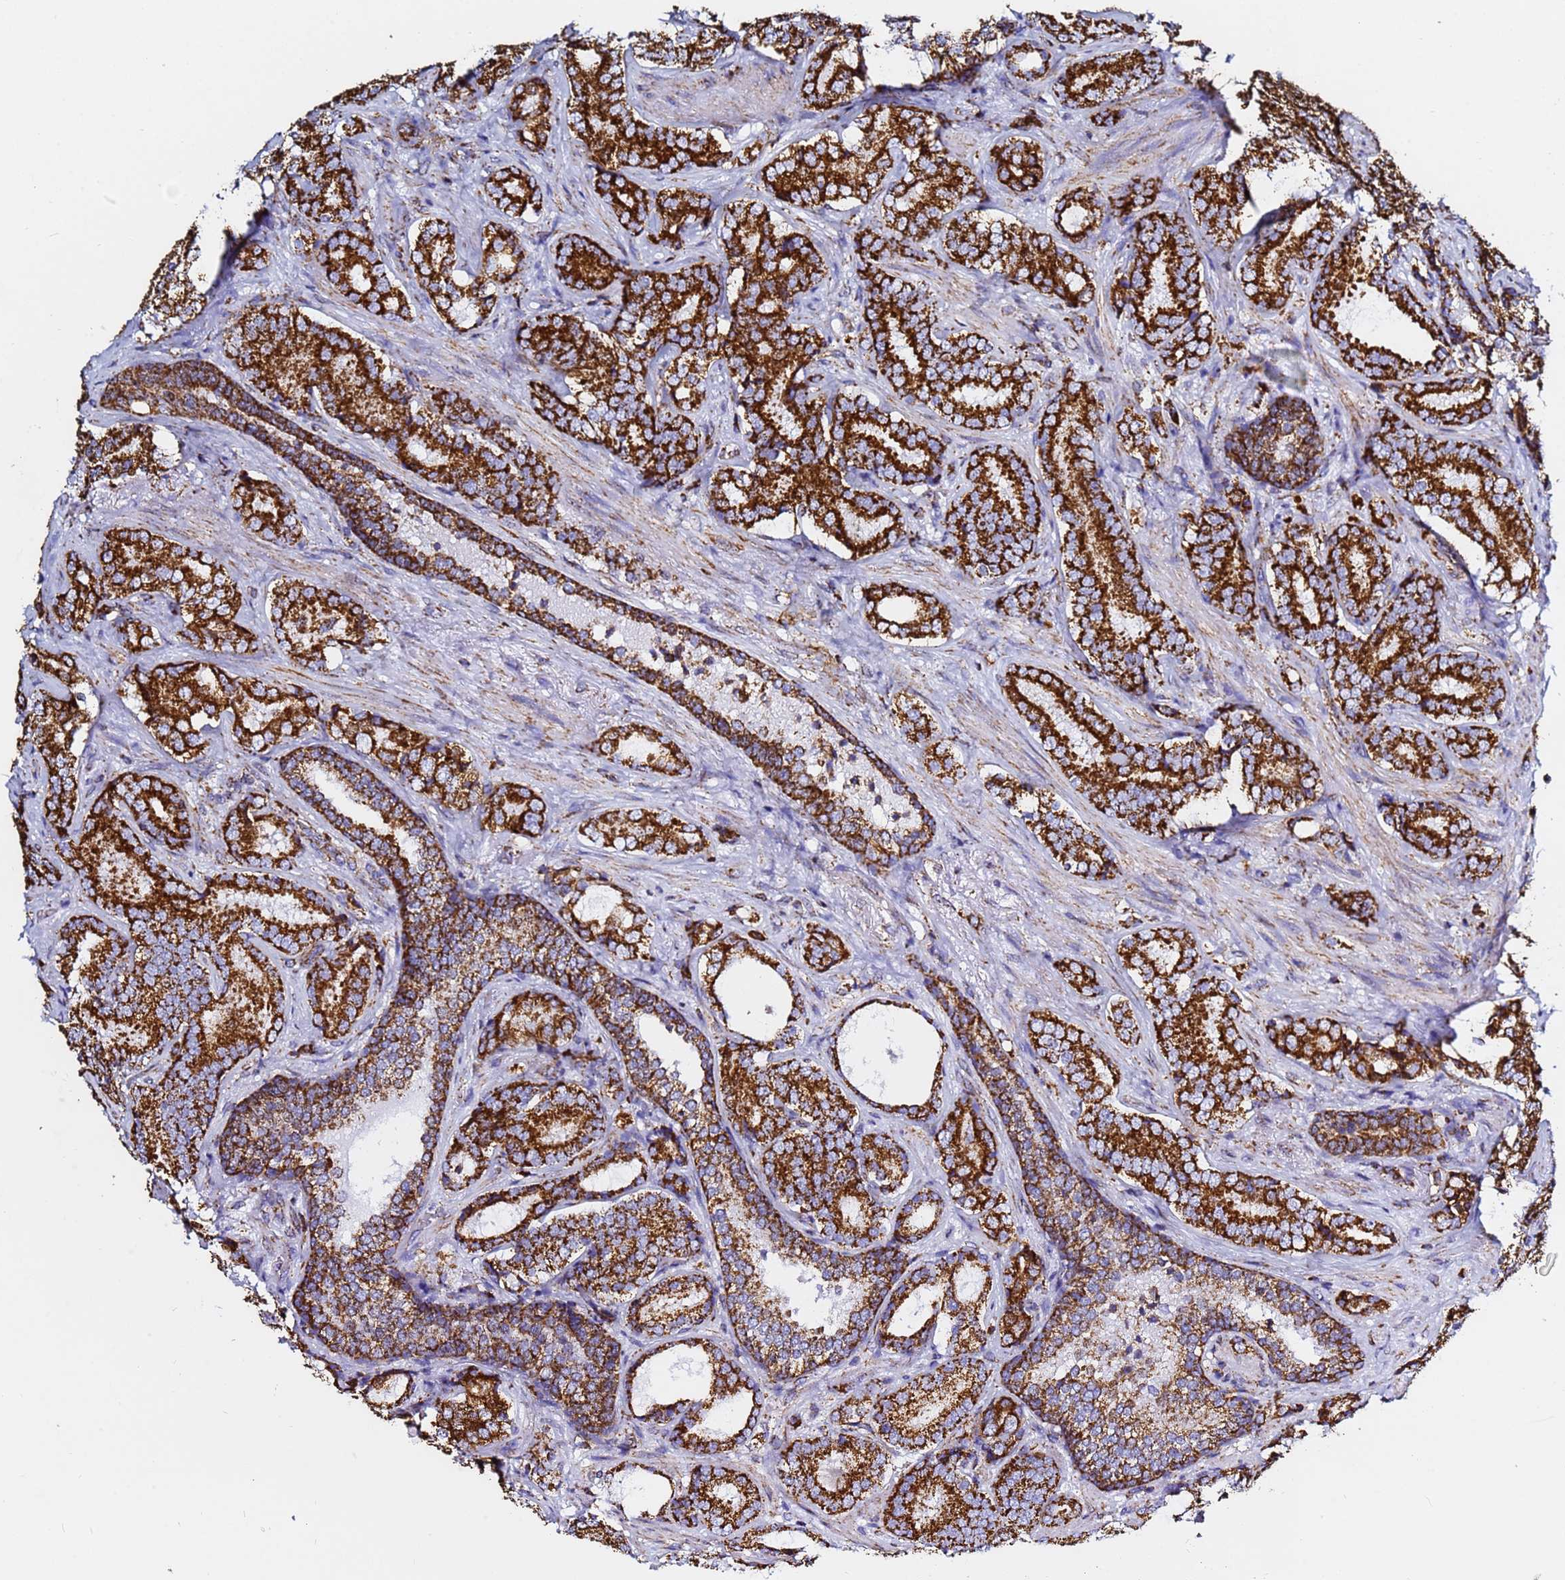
{"staining": {"intensity": "strong", "quantity": ">75%", "location": "cytoplasmic/membranous"}, "tissue": "prostate cancer", "cell_type": "Tumor cells", "image_type": "cancer", "snomed": [{"axis": "morphology", "description": "Adenocarcinoma, Low grade"}, {"axis": "topography", "description": "Prostate"}], "caption": "Tumor cells exhibit strong cytoplasmic/membranous positivity in approximately >75% of cells in prostate cancer (low-grade adenocarcinoma). (brown staining indicates protein expression, while blue staining denotes nuclei).", "gene": "PHB2", "patient": {"sex": "male", "age": 58}}